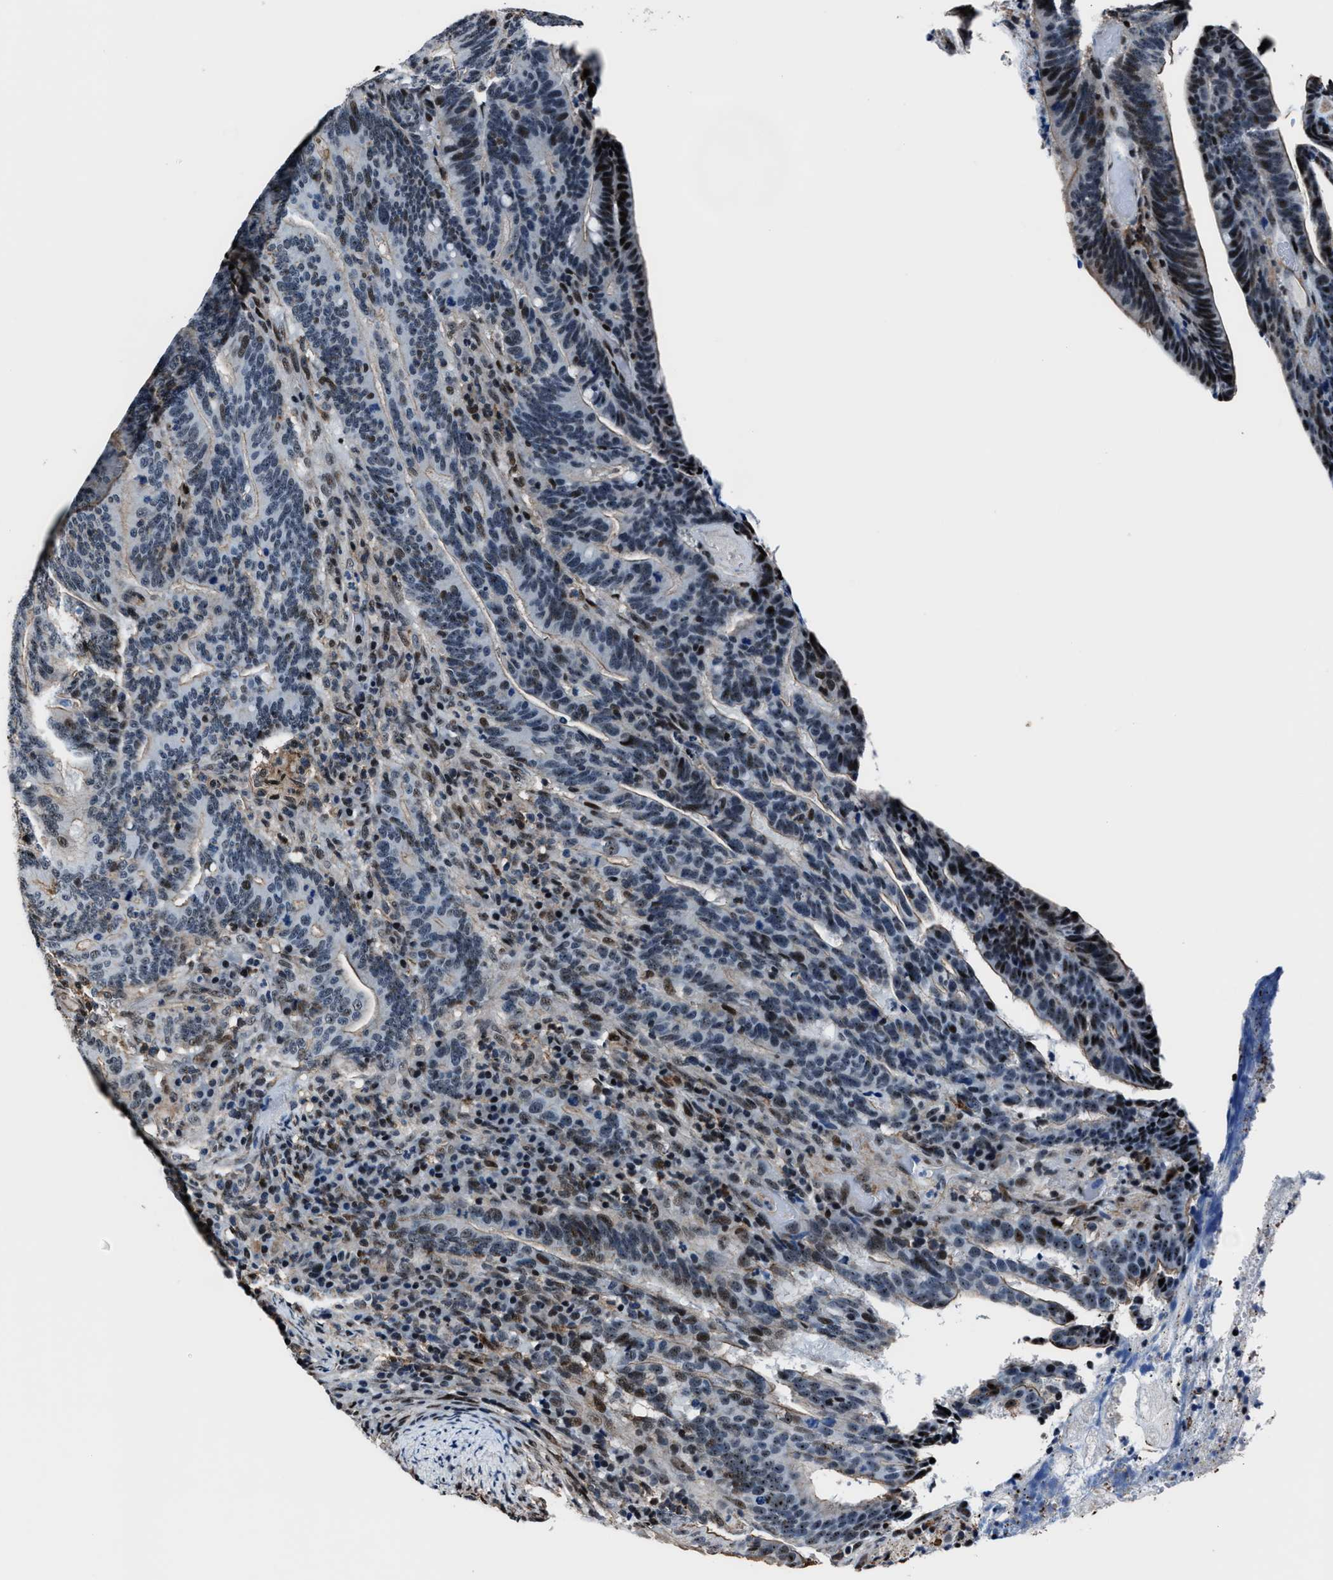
{"staining": {"intensity": "moderate", "quantity": "25%-75%", "location": "nuclear"}, "tissue": "colorectal cancer", "cell_type": "Tumor cells", "image_type": "cancer", "snomed": [{"axis": "morphology", "description": "Adenocarcinoma, NOS"}, {"axis": "topography", "description": "Colon"}], "caption": "Human adenocarcinoma (colorectal) stained with a brown dye displays moderate nuclear positive expression in about 25%-75% of tumor cells.", "gene": "PPIE", "patient": {"sex": "female", "age": 66}}